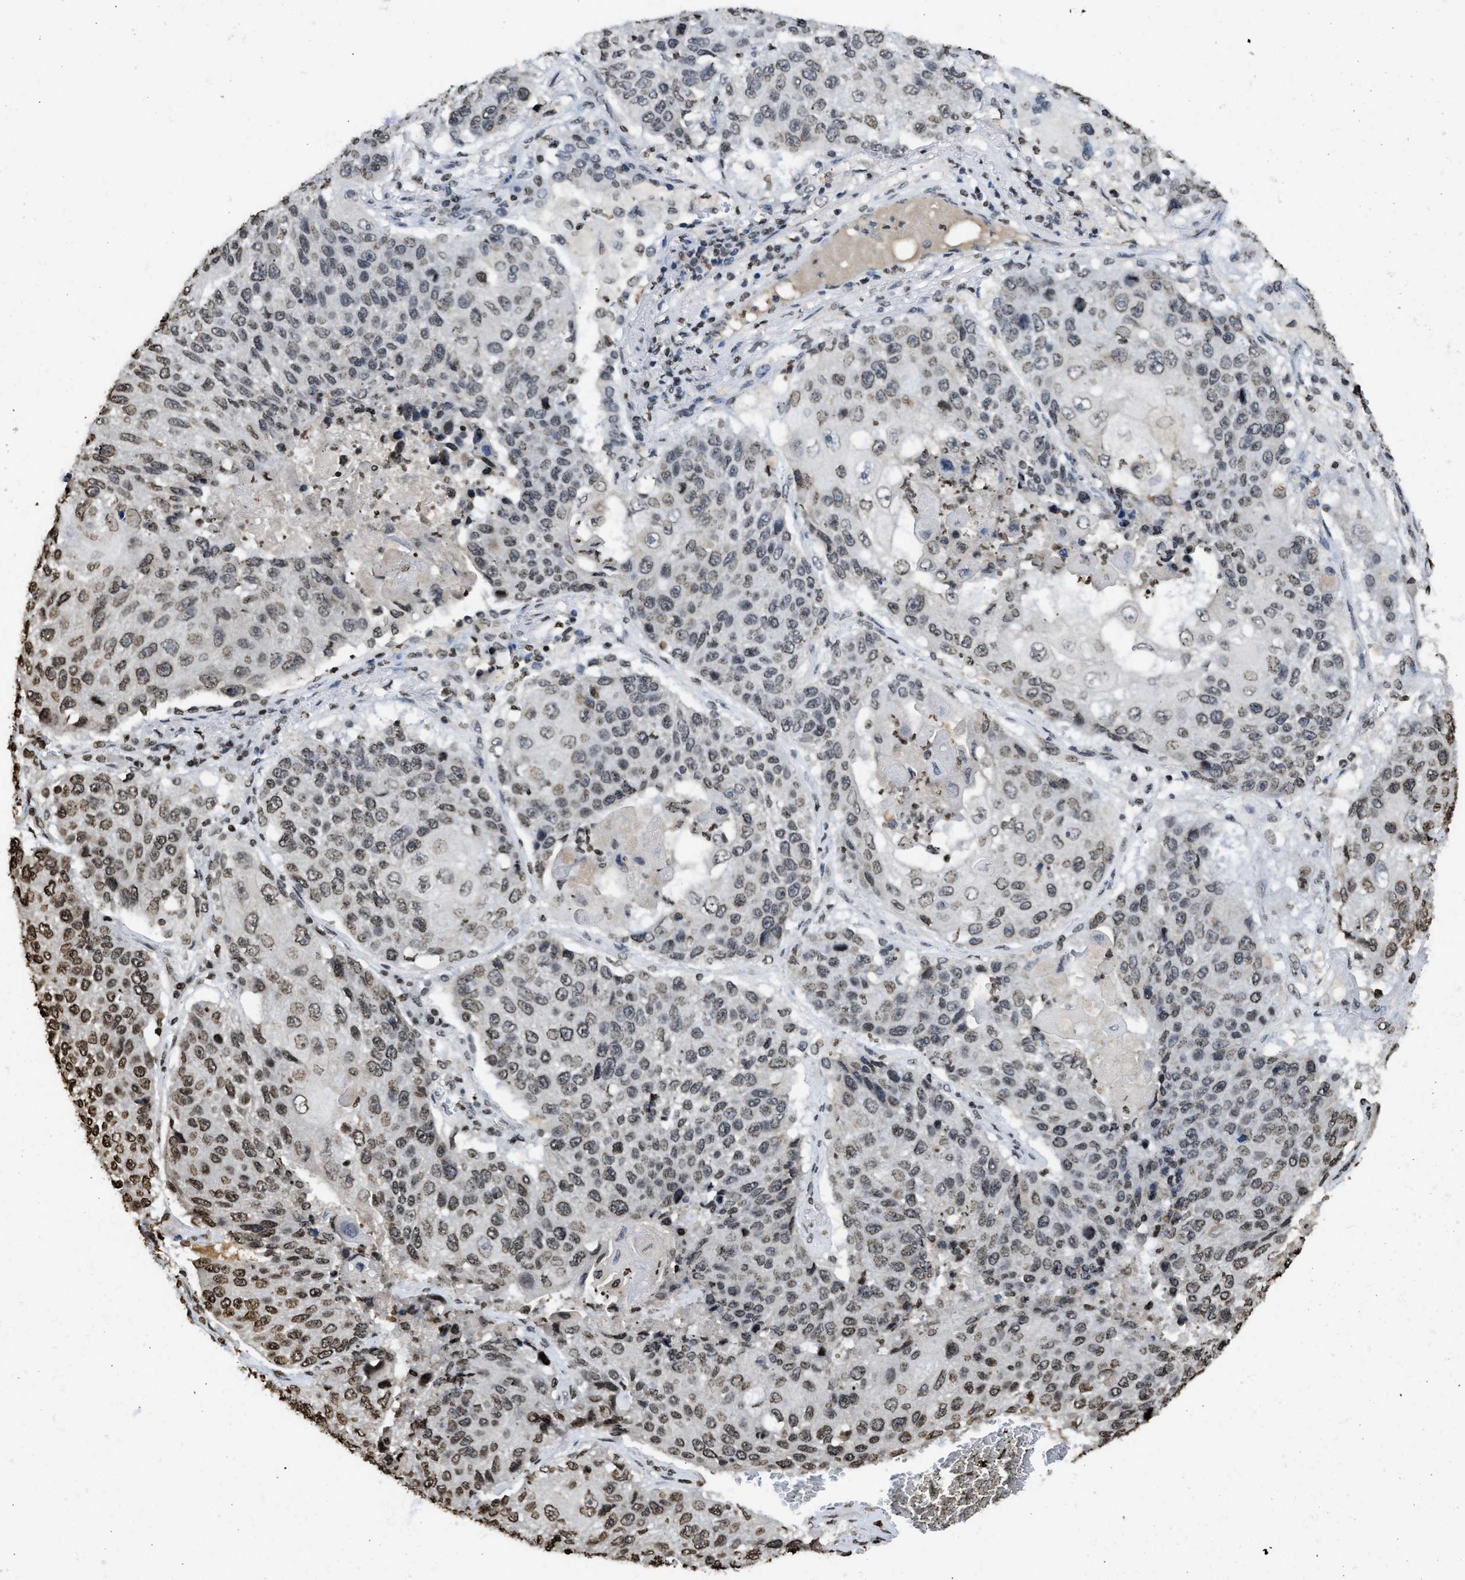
{"staining": {"intensity": "weak", "quantity": ">75%", "location": "nuclear"}, "tissue": "lung cancer", "cell_type": "Tumor cells", "image_type": "cancer", "snomed": [{"axis": "morphology", "description": "Squamous cell carcinoma, NOS"}, {"axis": "topography", "description": "Lung"}], "caption": "DAB immunohistochemical staining of human lung cancer shows weak nuclear protein positivity in about >75% of tumor cells. The staining is performed using DAB brown chromogen to label protein expression. The nuclei are counter-stained blue using hematoxylin.", "gene": "RRAGC", "patient": {"sex": "male", "age": 61}}